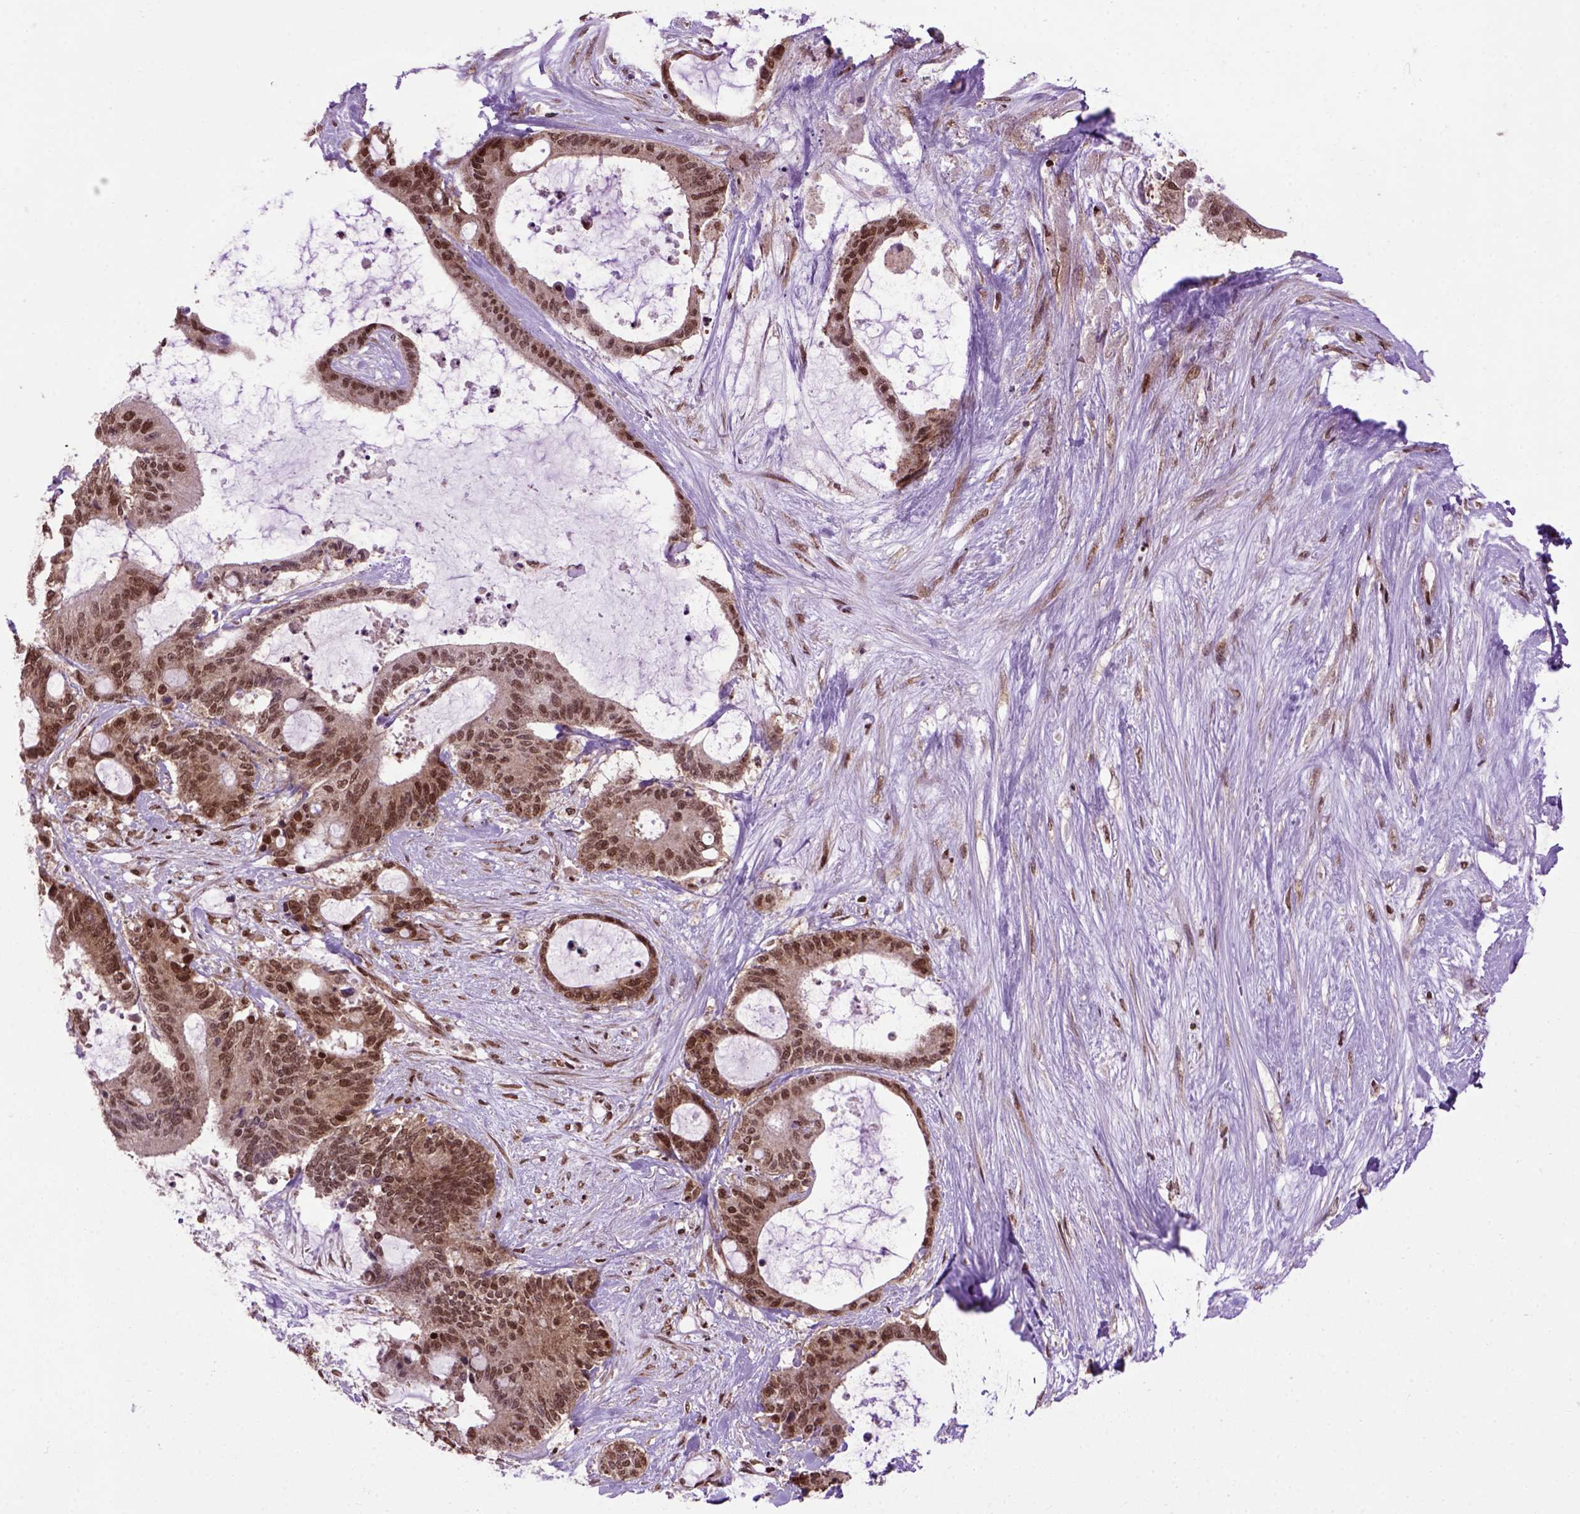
{"staining": {"intensity": "moderate", "quantity": ">75%", "location": "cytoplasmic/membranous,nuclear"}, "tissue": "liver cancer", "cell_type": "Tumor cells", "image_type": "cancer", "snomed": [{"axis": "morphology", "description": "Normal tissue, NOS"}, {"axis": "morphology", "description": "Cholangiocarcinoma"}, {"axis": "topography", "description": "Liver"}, {"axis": "topography", "description": "Peripheral nerve tissue"}], "caption": "Immunohistochemistry (IHC) of liver cancer (cholangiocarcinoma) reveals medium levels of moderate cytoplasmic/membranous and nuclear expression in approximately >75% of tumor cells.", "gene": "CELF1", "patient": {"sex": "female", "age": 73}}